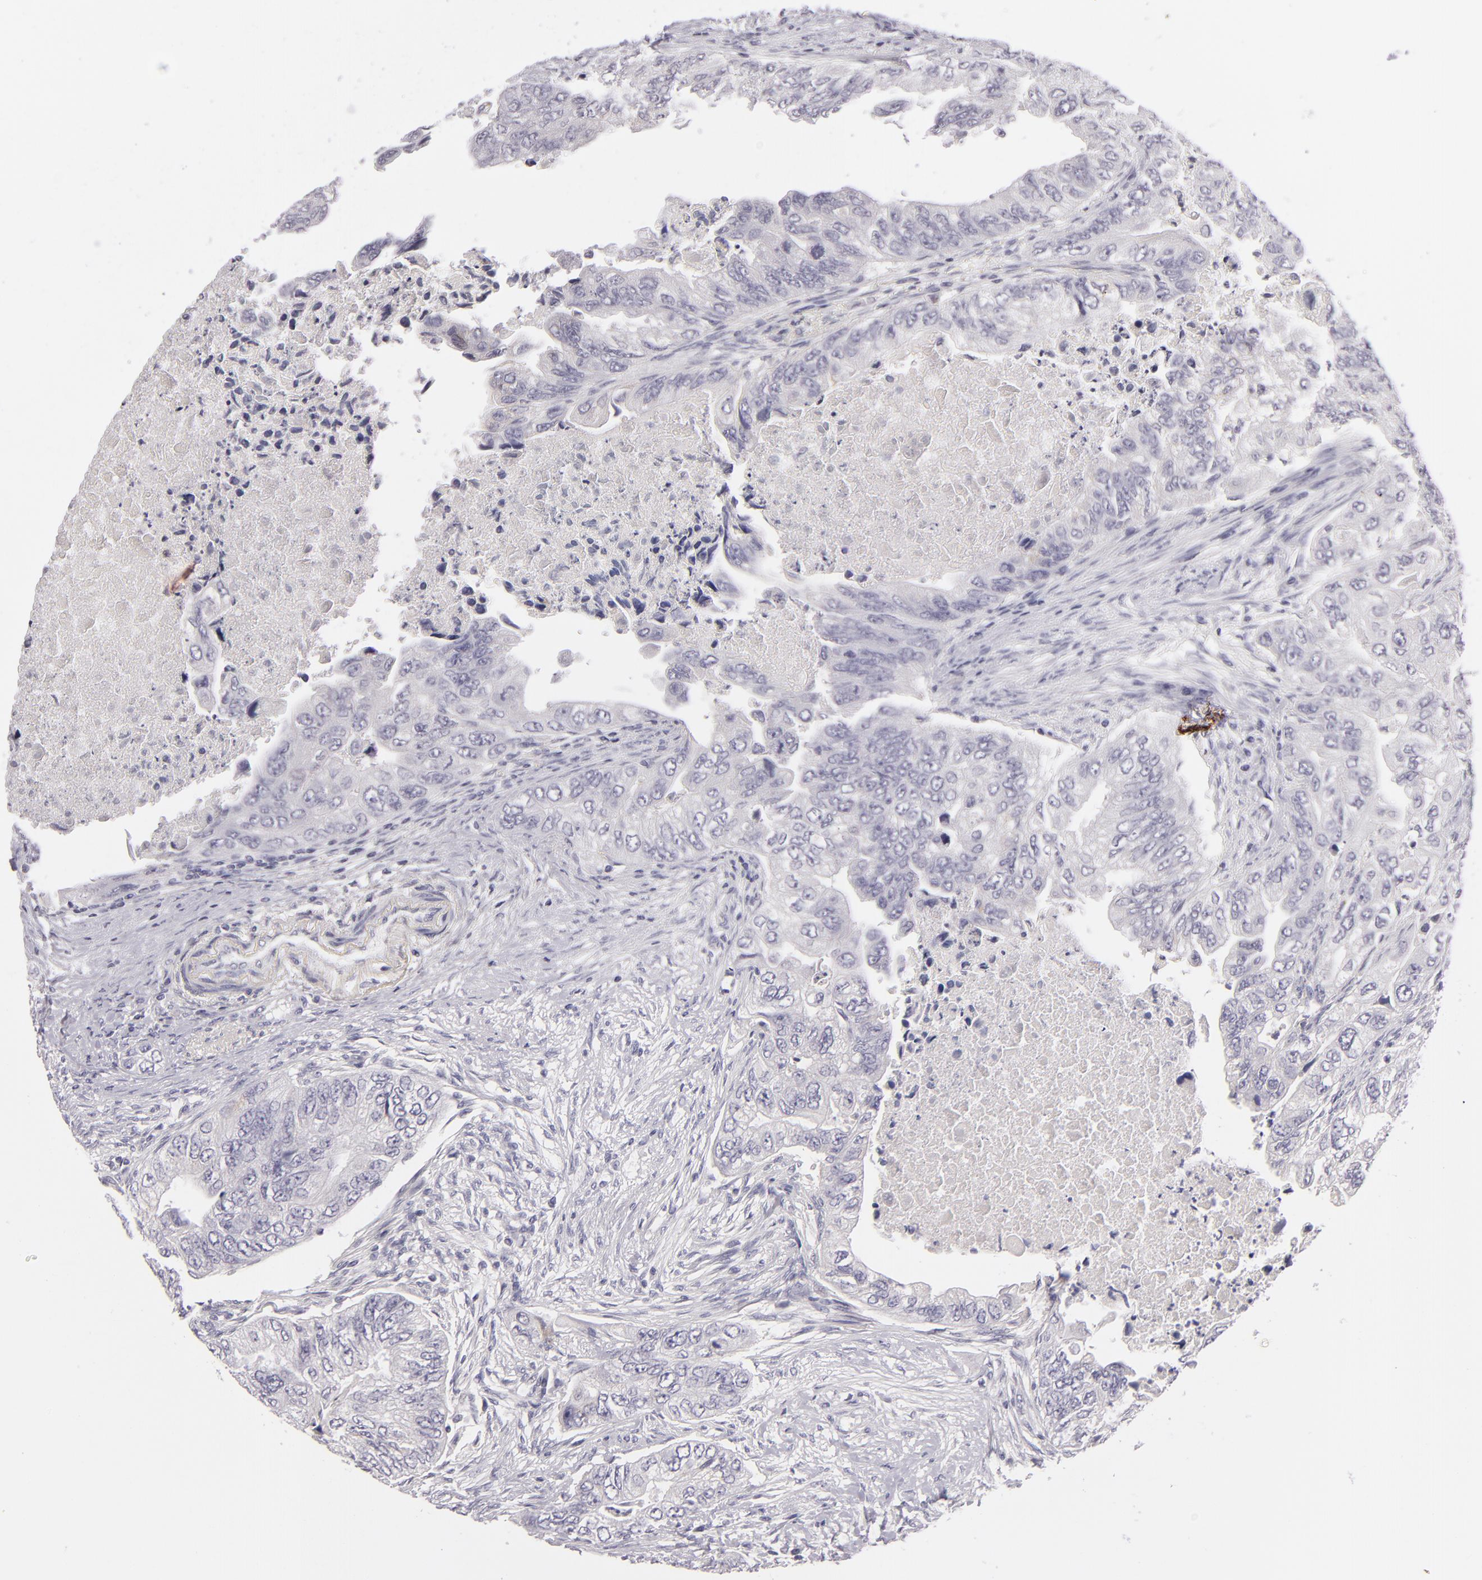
{"staining": {"intensity": "negative", "quantity": "none", "location": "none"}, "tissue": "colorectal cancer", "cell_type": "Tumor cells", "image_type": "cancer", "snomed": [{"axis": "morphology", "description": "Adenocarcinoma, NOS"}, {"axis": "topography", "description": "Colon"}], "caption": "This is an IHC photomicrograph of colorectal cancer. There is no positivity in tumor cells.", "gene": "TNNC1", "patient": {"sex": "female", "age": 11}}